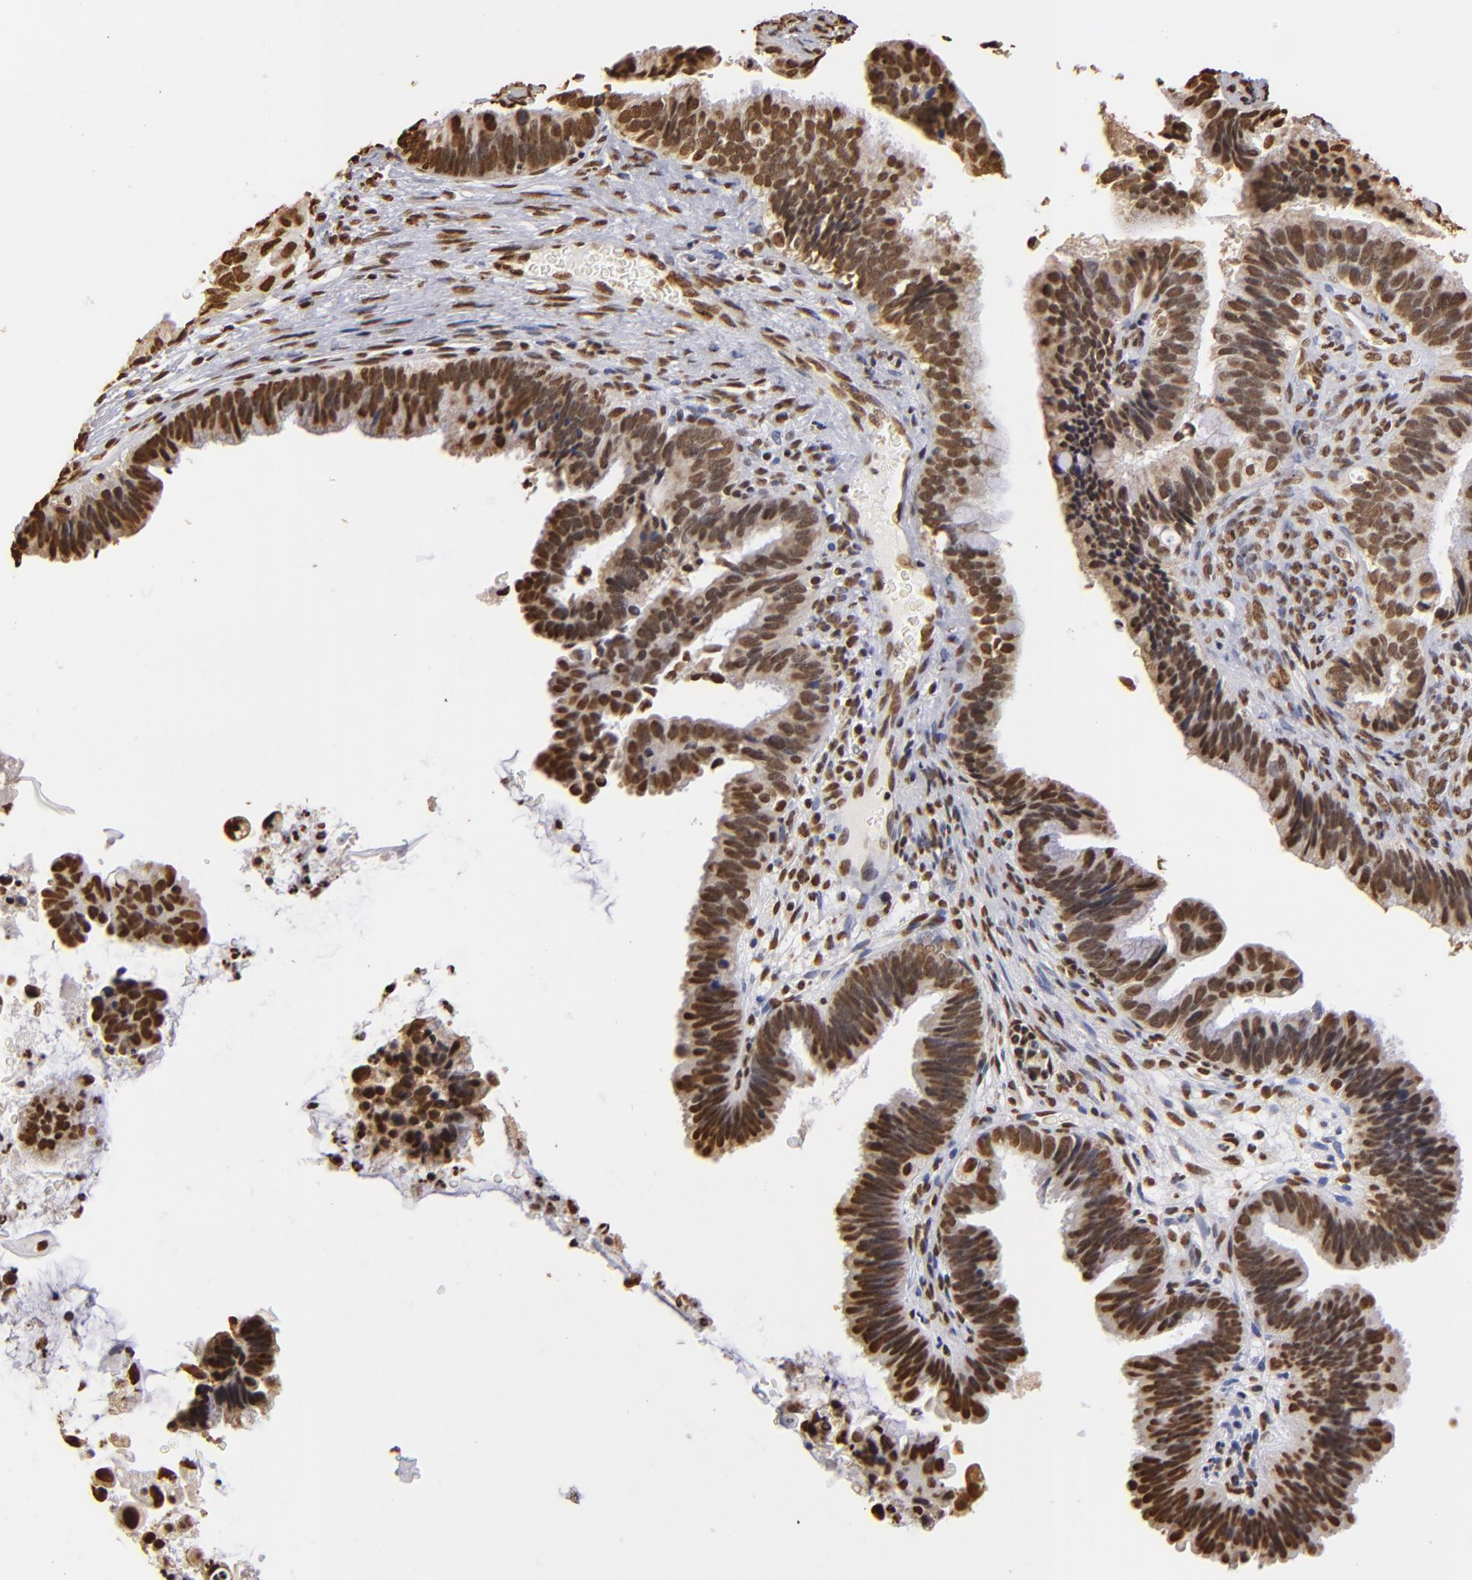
{"staining": {"intensity": "strong", "quantity": ">75%", "location": "nuclear"}, "tissue": "cervical cancer", "cell_type": "Tumor cells", "image_type": "cancer", "snomed": [{"axis": "morphology", "description": "Adenocarcinoma, NOS"}, {"axis": "topography", "description": "Cervix"}], "caption": "The image reveals immunohistochemical staining of cervical cancer (adenocarcinoma). There is strong nuclear positivity is appreciated in approximately >75% of tumor cells.", "gene": "ILF3", "patient": {"sex": "female", "age": 47}}